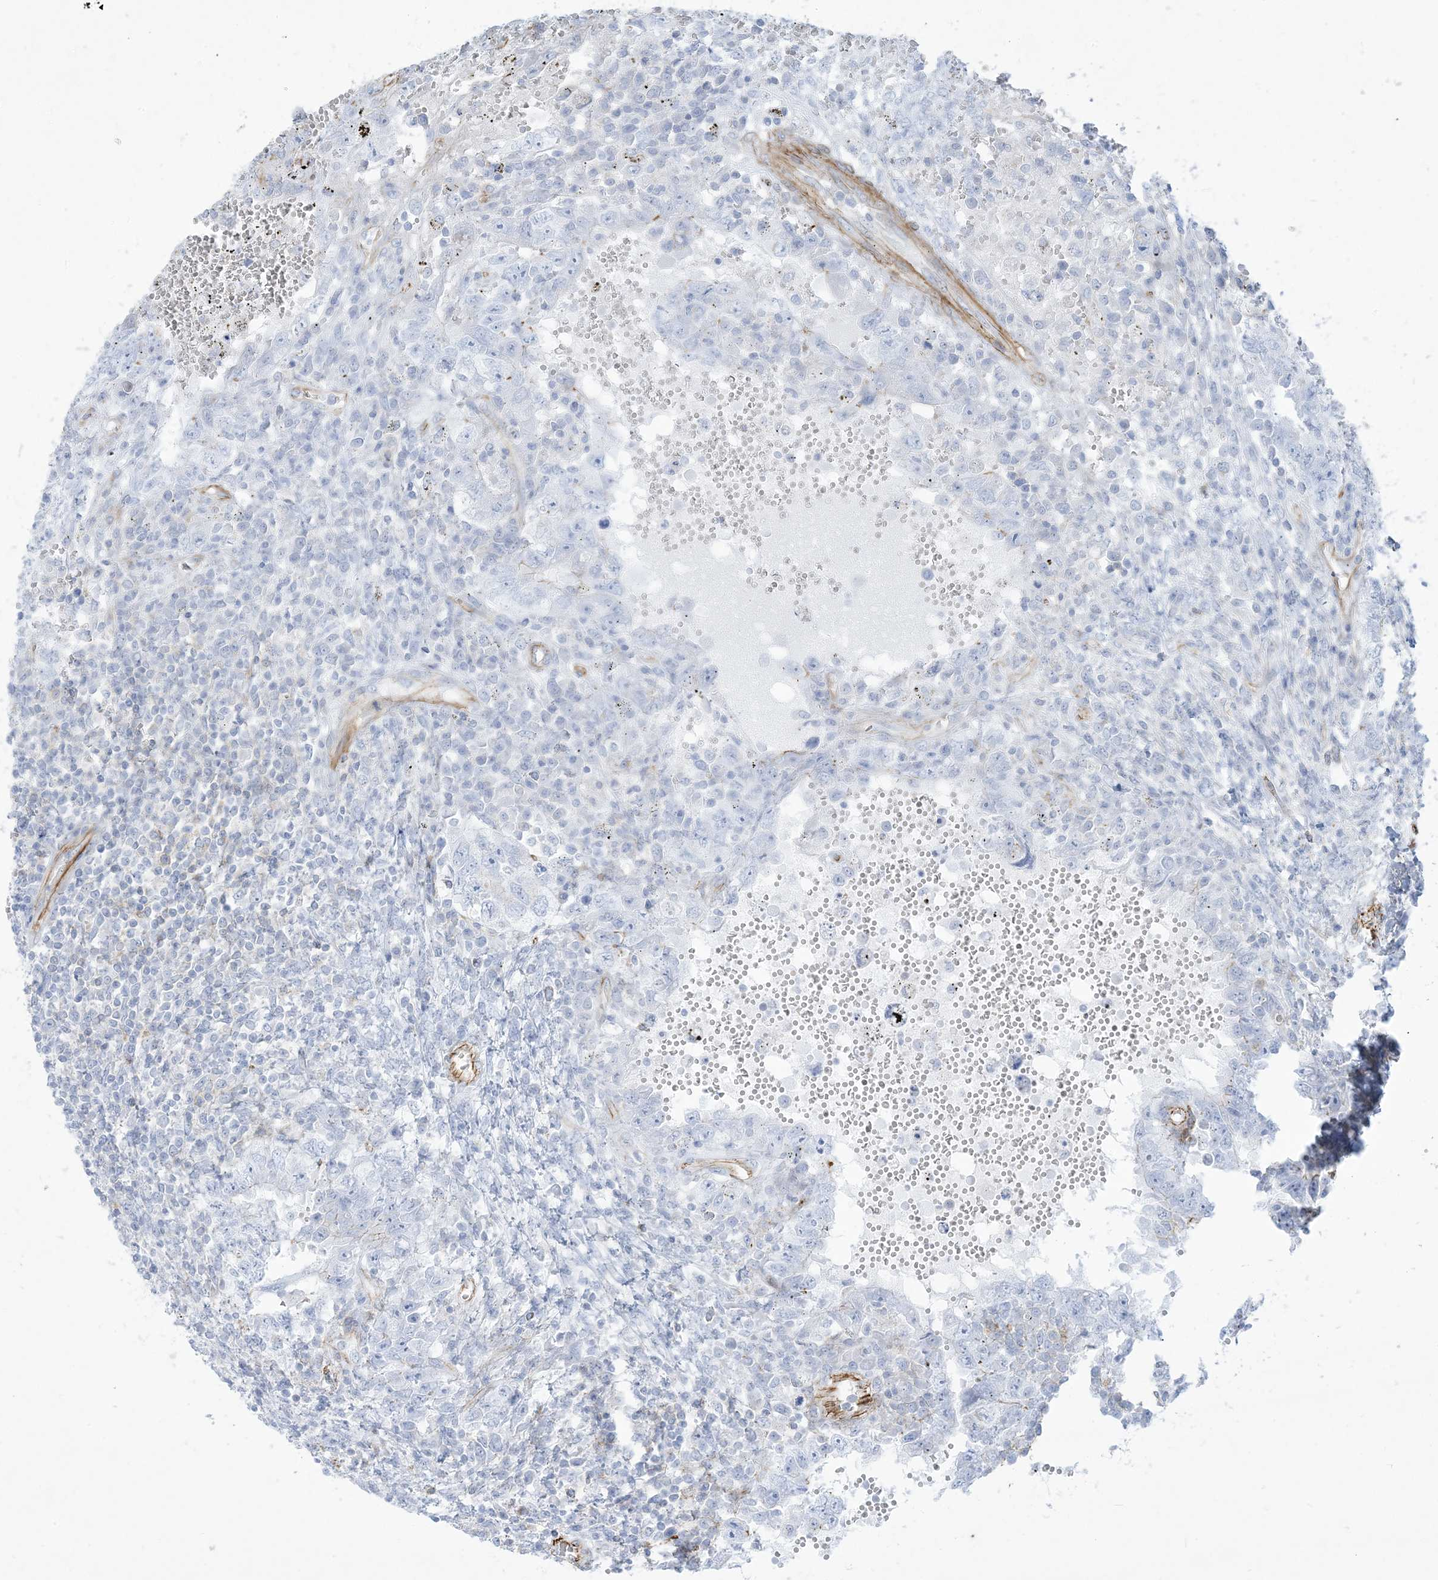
{"staining": {"intensity": "negative", "quantity": "none", "location": "none"}, "tissue": "testis cancer", "cell_type": "Tumor cells", "image_type": "cancer", "snomed": [{"axis": "morphology", "description": "Carcinoma, Embryonal, NOS"}, {"axis": "topography", "description": "Testis"}], "caption": "Human testis cancer (embryonal carcinoma) stained for a protein using immunohistochemistry reveals no staining in tumor cells.", "gene": "B3GNT7", "patient": {"sex": "male", "age": 26}}